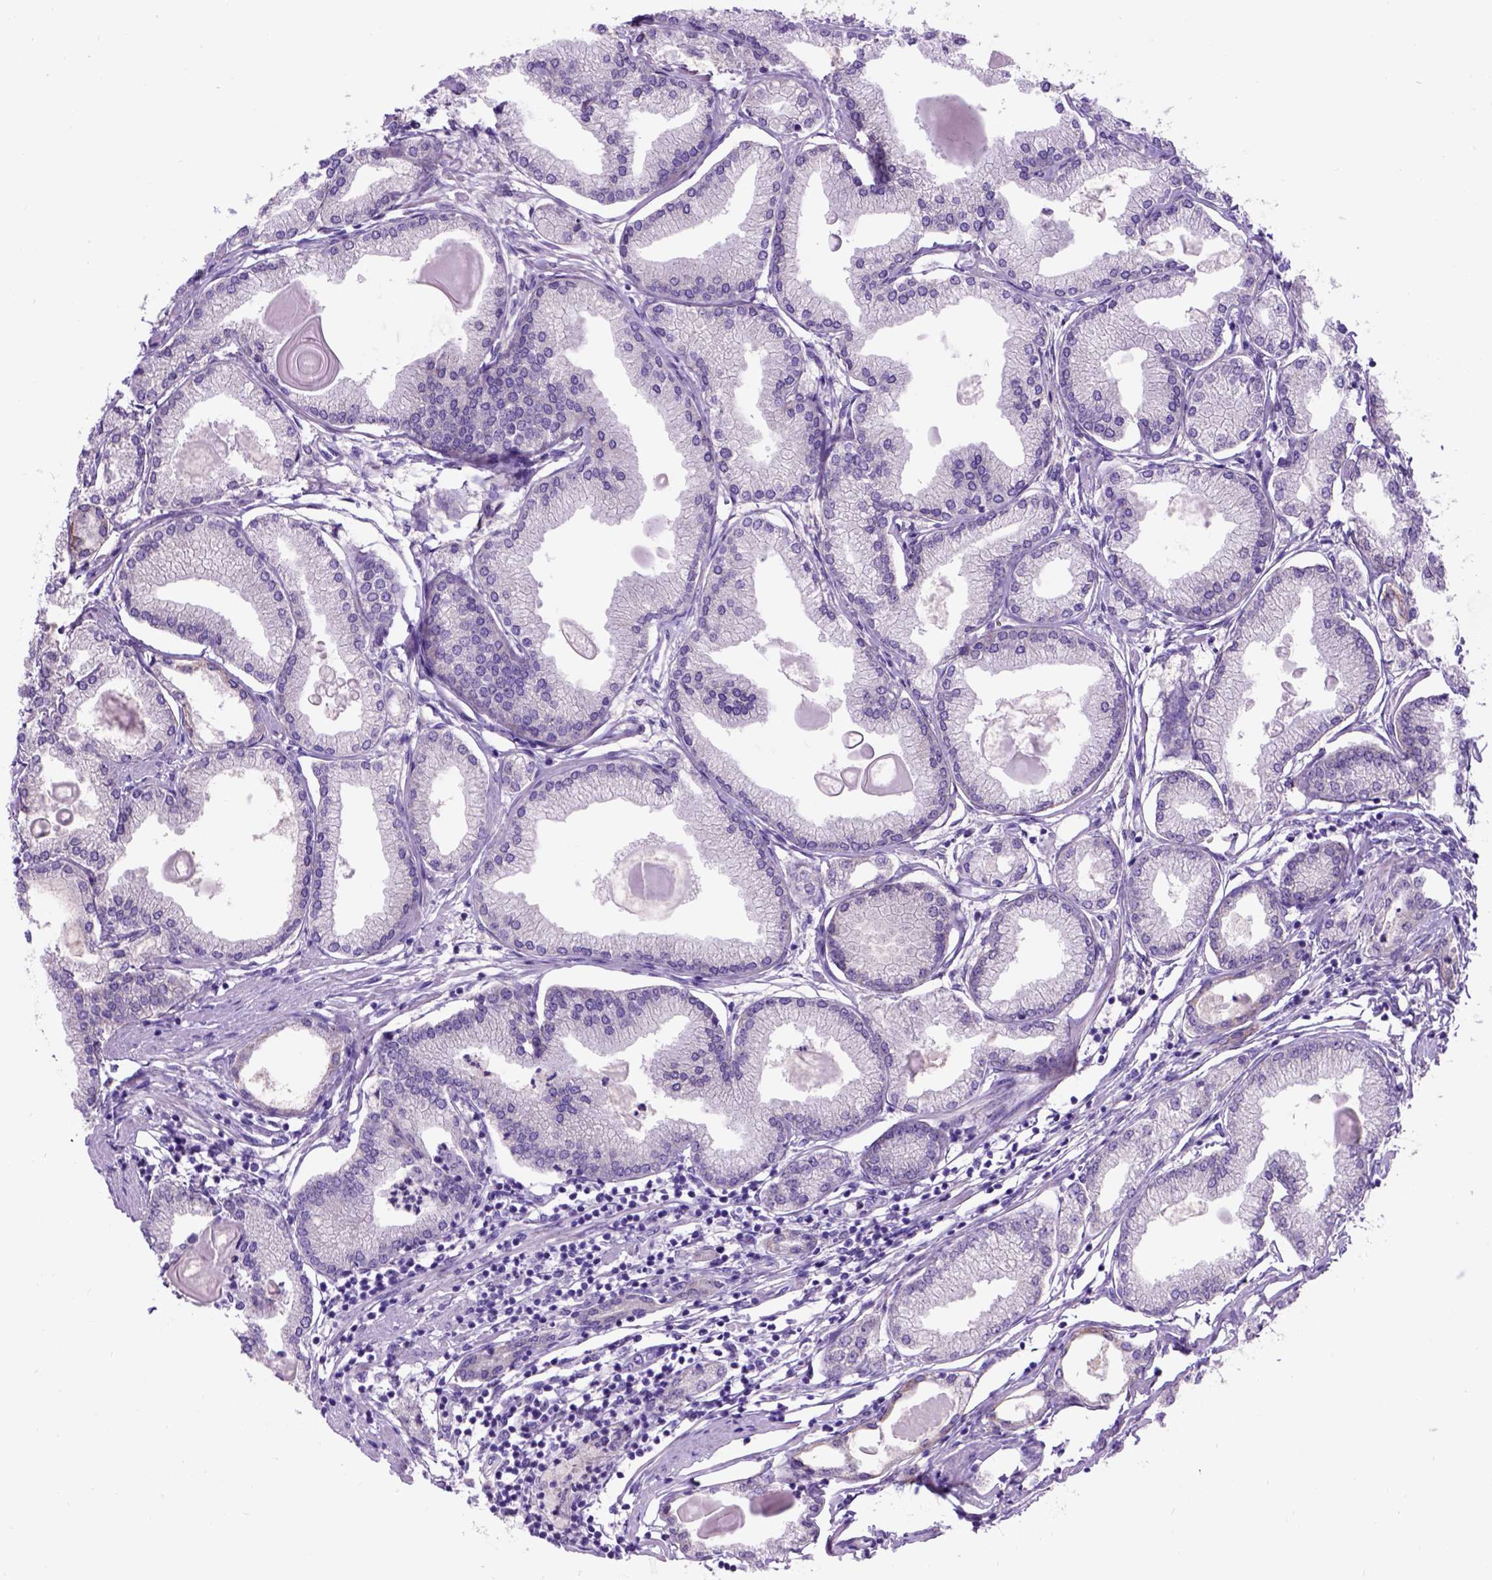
{"staining": {"intensity": "negative", "quantity": "none", "location": "none"}, "tissue": "prostate cancer", "cell_type": "Tumor cells", "image_type": "cancer", "snomed": [{"axis": "morphology", "description": "Adenocarcinoma, High grade"}, {"axis": "topography", "description": "Prostate"}], "caption": "High power microscopy photomicrograph of an IHC micrograph of prostate cancer (high-grade adenocarcinoma), revealing no significant expression in tumor cells.", "gene": "EGFR", "patient": {"sex": "male", "age": 68}}